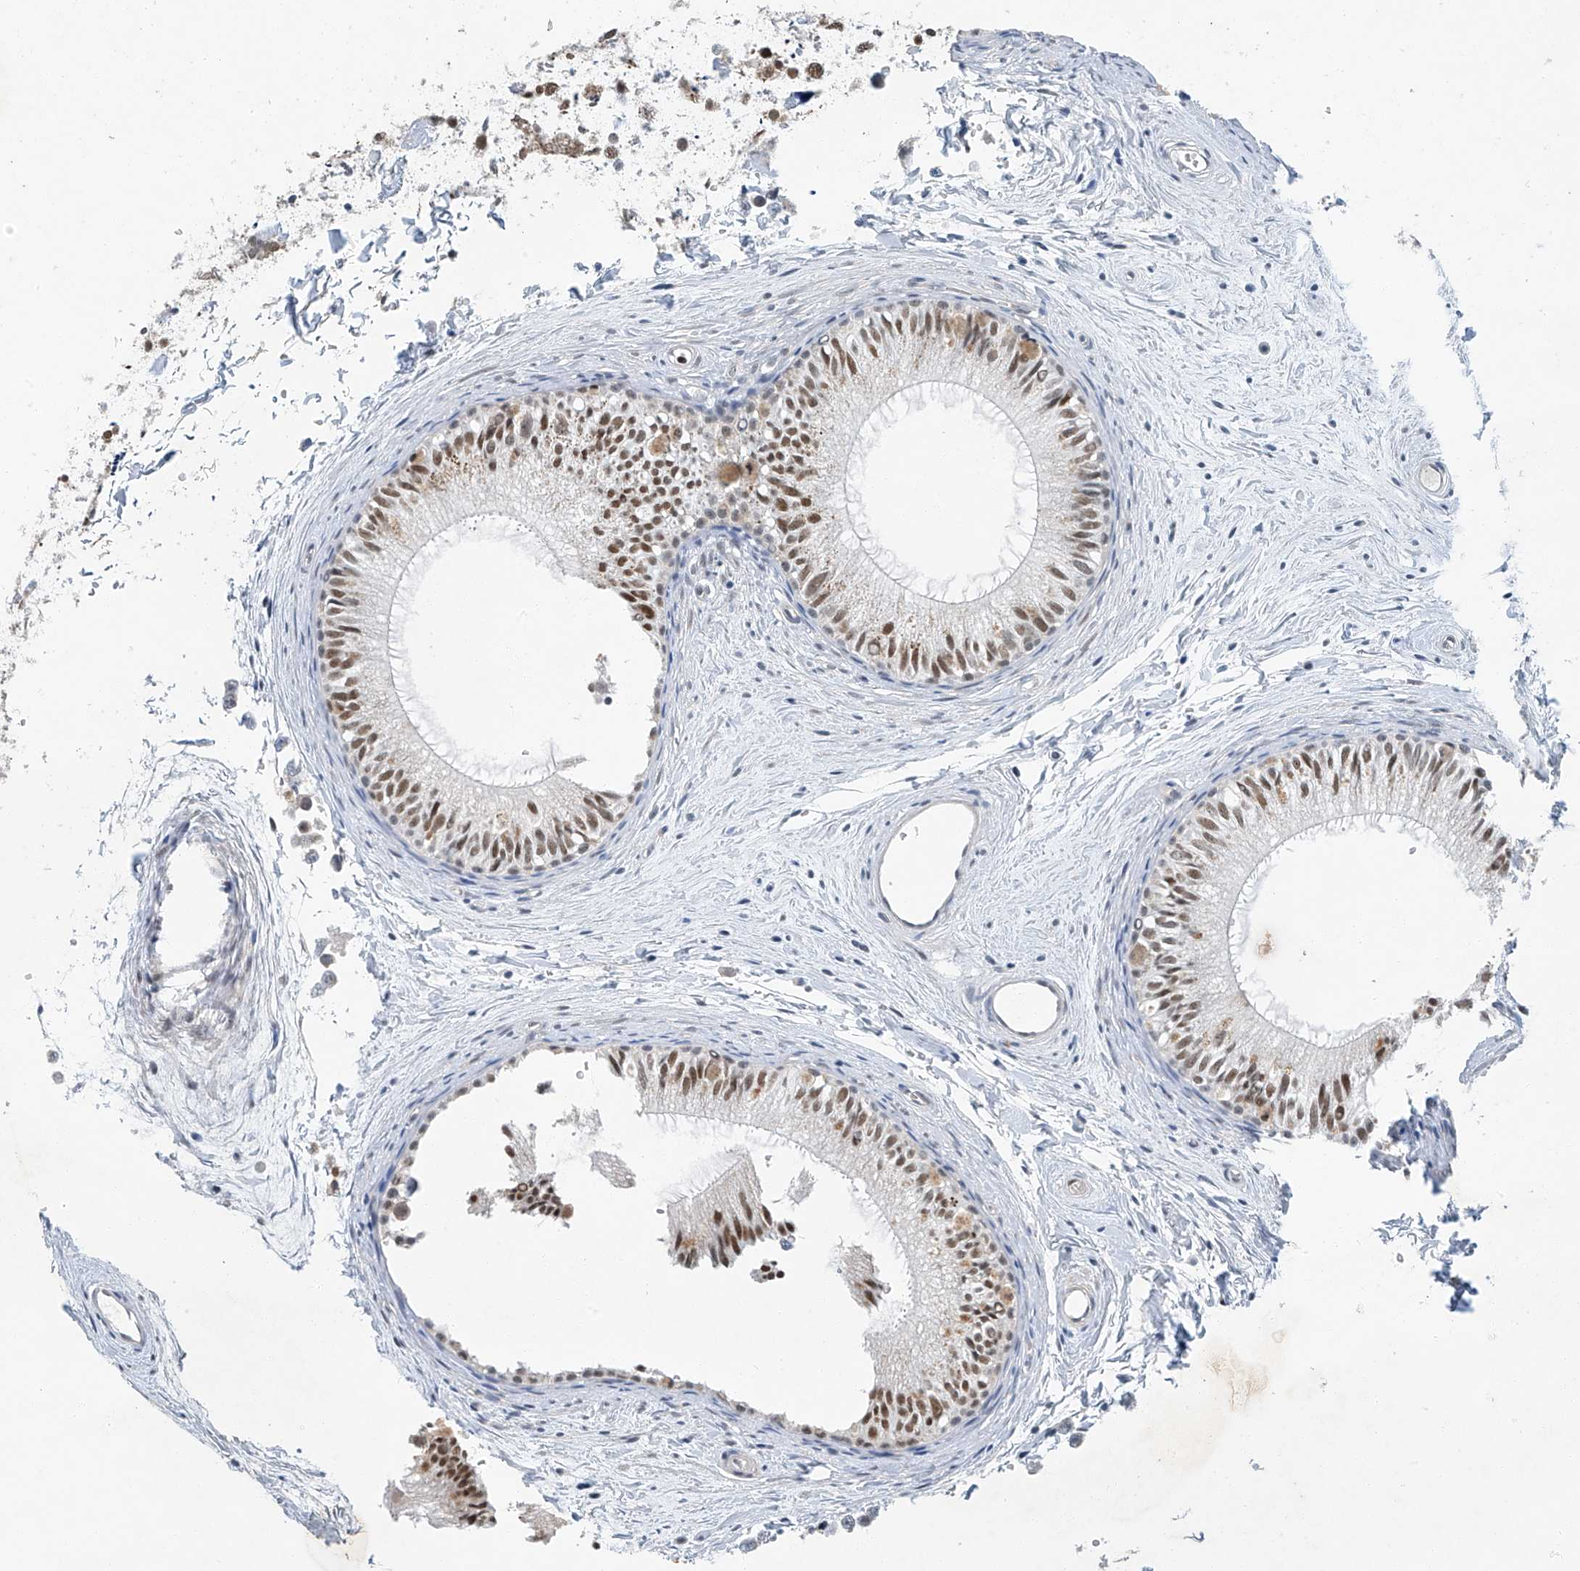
{"staining": {"intensity": "moderate", "quantity": ">75%", "location": "nuclear"}, "tissue": "epididymis", "cell_type": "Glandular cells", "image_type": "normal", "snomed": [{"axis": "morphology", "description": "Normal tissue, NOS"}, {"axis": "topography", "description": "Epididymis"}], "caption": "The histopathology image shows immunohistochemical staining of unremarkable epididymis. There is moderate nuclear expression is present in about >75% of glandular cells. The staining was performed using DAB to visualize the protein expression in brown, while the nuclei were stained in blue with hematoxylin (Magnification: 20x).", "gene": "TAF8", "patient": {"sex": "male", "age": 34}}